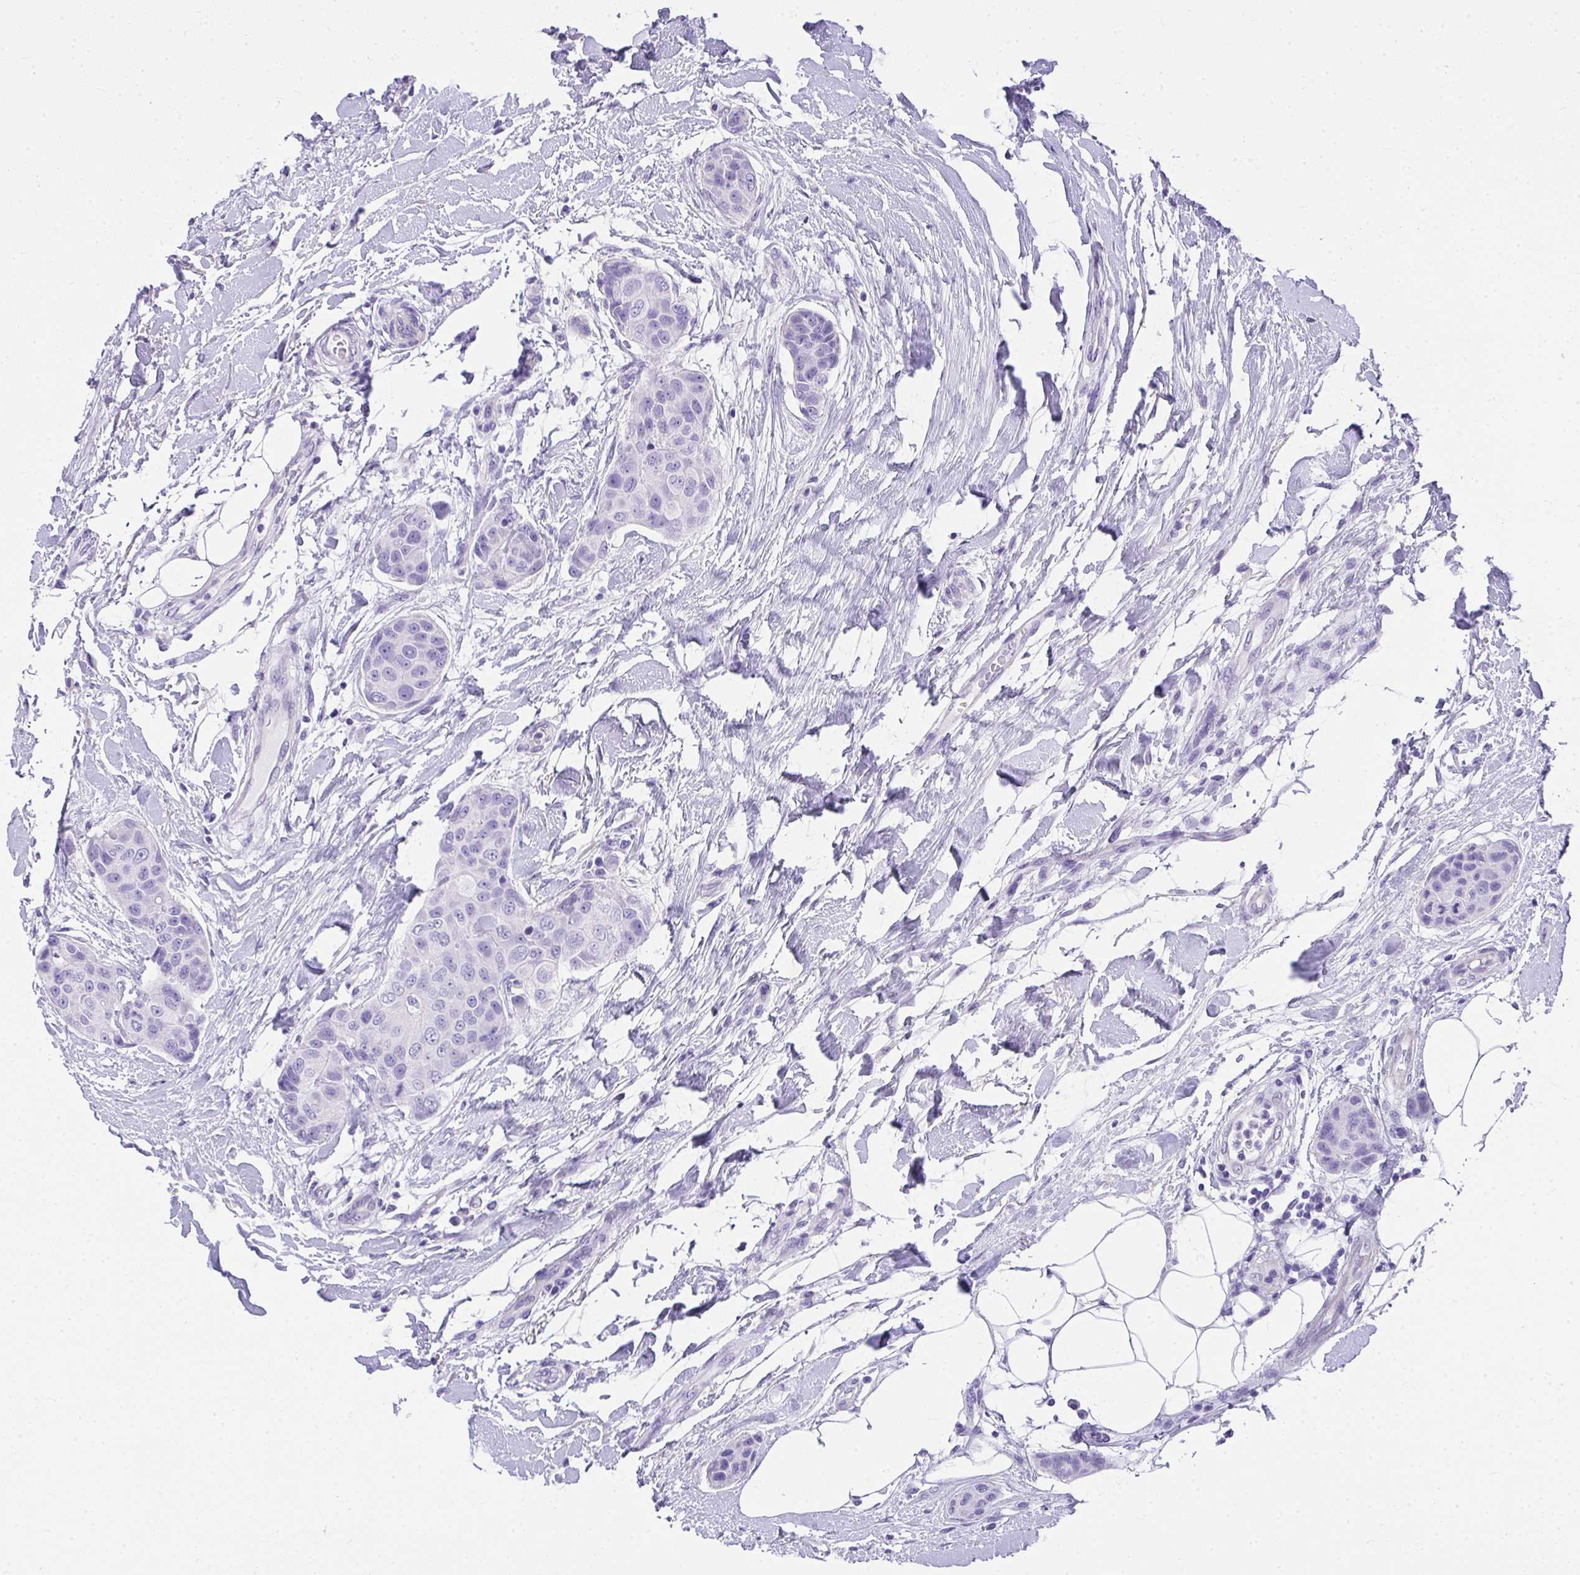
{"staining": {"intensity": "negative", "quantity": "none", "location": "none"}, "tissue": "breast cancer", "cell_type": "Tumor cells", "image_type": "cancer", "snomed": [{"axis": "morphology", "description": "Duct carcinoma"}, {"axis": "topography", "description": "Breast"}, {"axis": "topography", "description": "Lymph node"}], "caption": "Breast invasive ductal carcinoma stained for a protein using immunohistochemistry reveals no expression tumor cells.", "gene": "AVIL", "patient": {"sex": "female", "age": 80}}